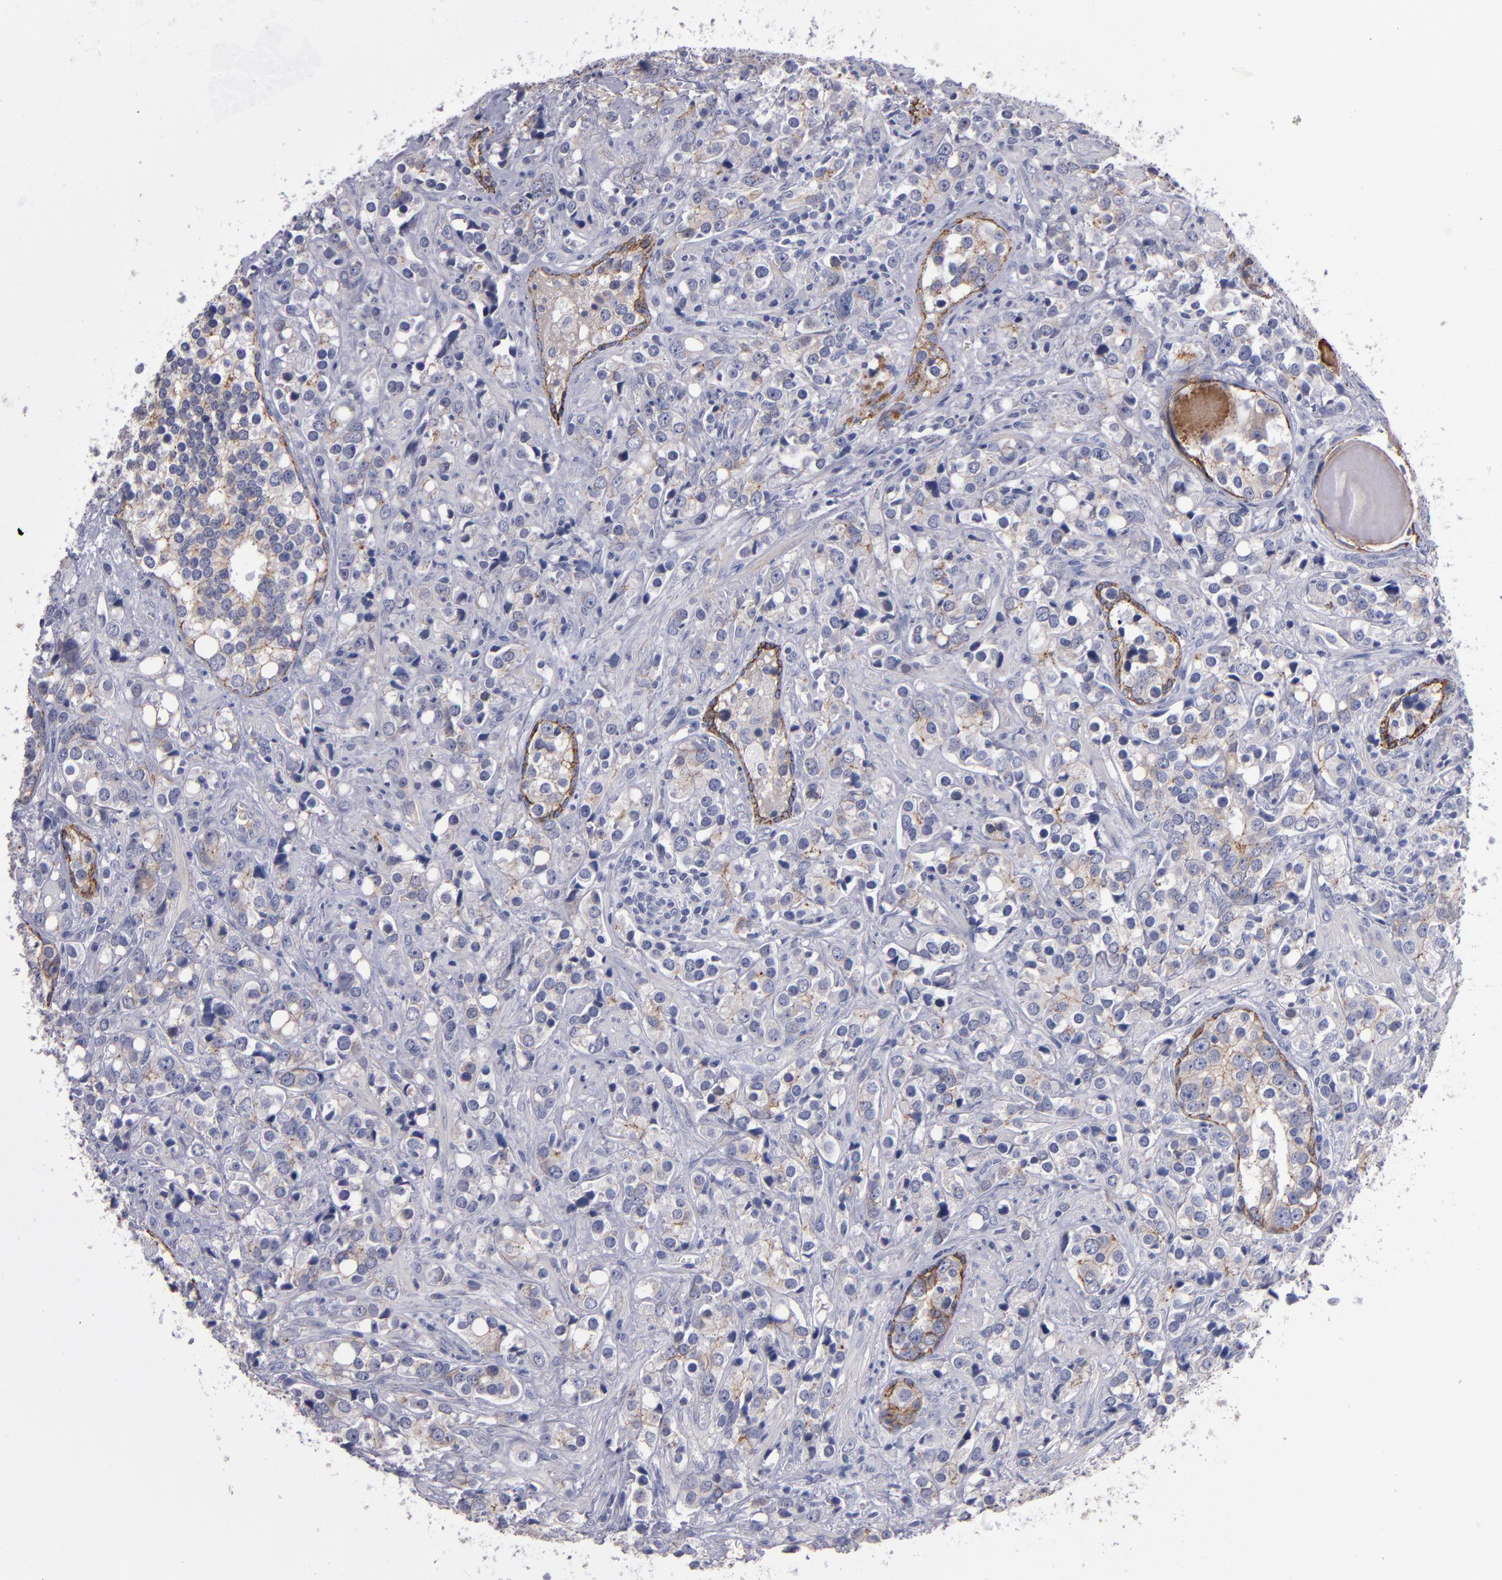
{"staining": {"intensity": "weak", "quantity": "<25%", "location": "cytoplasmic/membranous"}, "tissue": "prostate cancer", "cell_type": "Tumor cells", "image_type": "cancer", "snomed": [{"axis": "morphology", "description": "Adenocarcinoma, High grade"}, {"axis": "topography", "description": "Prostate"}], "caption": "This photomicrograph is of prostate adenocarcinoma (high-grade) stained with immunohistochemistry to label a protein in brown with the nuclei are counter-stained blue. There is no expression in tumor cells. (Stains: DAB immunohistochemistry (IHC) with hematoxylin counter stain, Microscopy: brightfield microscopy at high magnification).", "gene": "CDH3", "patient": {"sex": "male", "age": 71}}